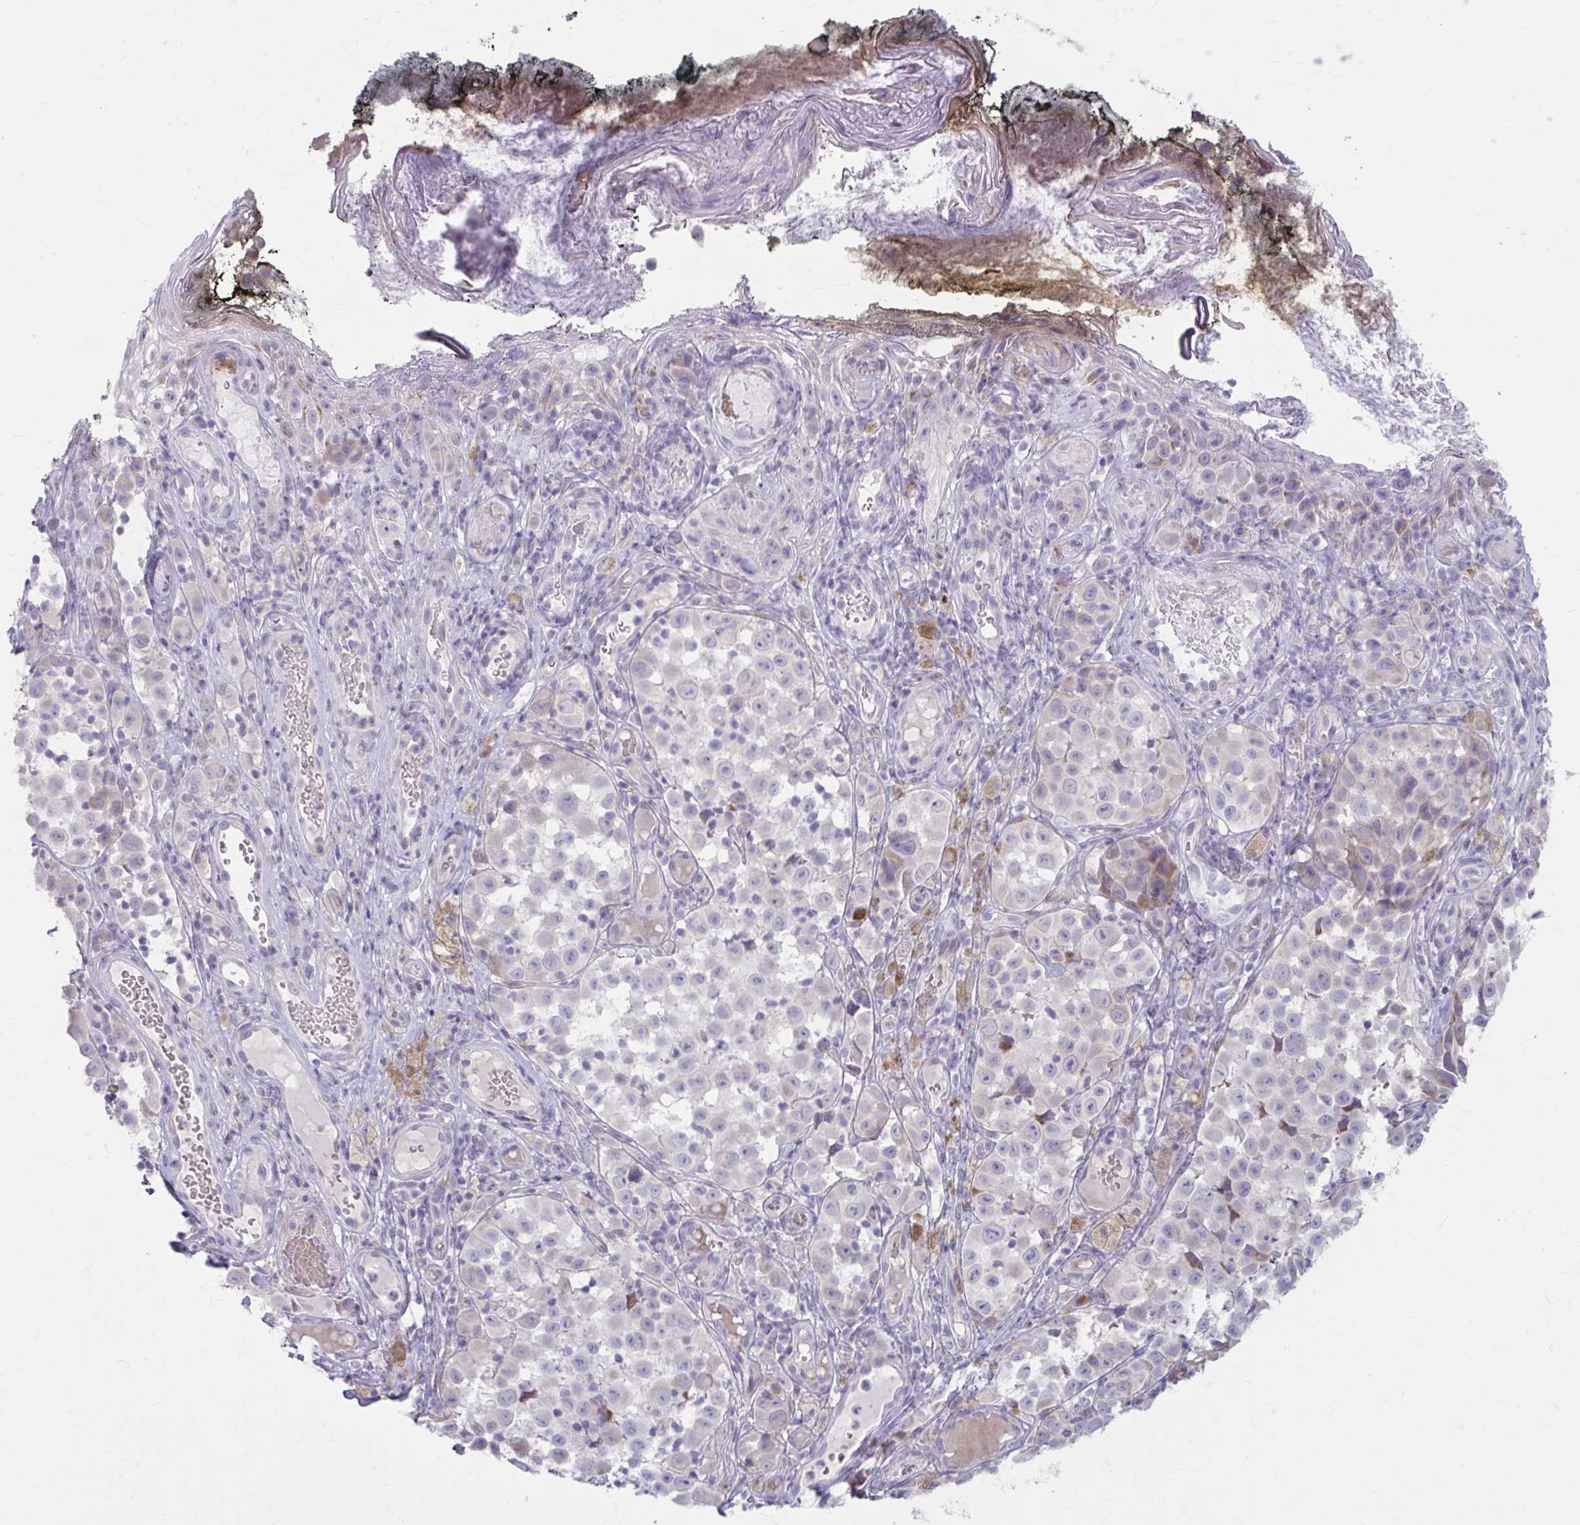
{"staining": {"intensity": "negative", "quantity": "none", "location": "none"}, "tissue": "melanoma", "cell_type": "Tumor cells", "image_type": "cancer", "snomed": [{"axis": "morphology", "description": "Malignant melanoma, NOS"}, {"axis": "topography", "description": "Skin"}], "caption": "Micrograph shows no protein staining in tumor cells of melanoma tissue.", "gene": "MSMO1", "patient": {"sex": "male", "age": 64}}